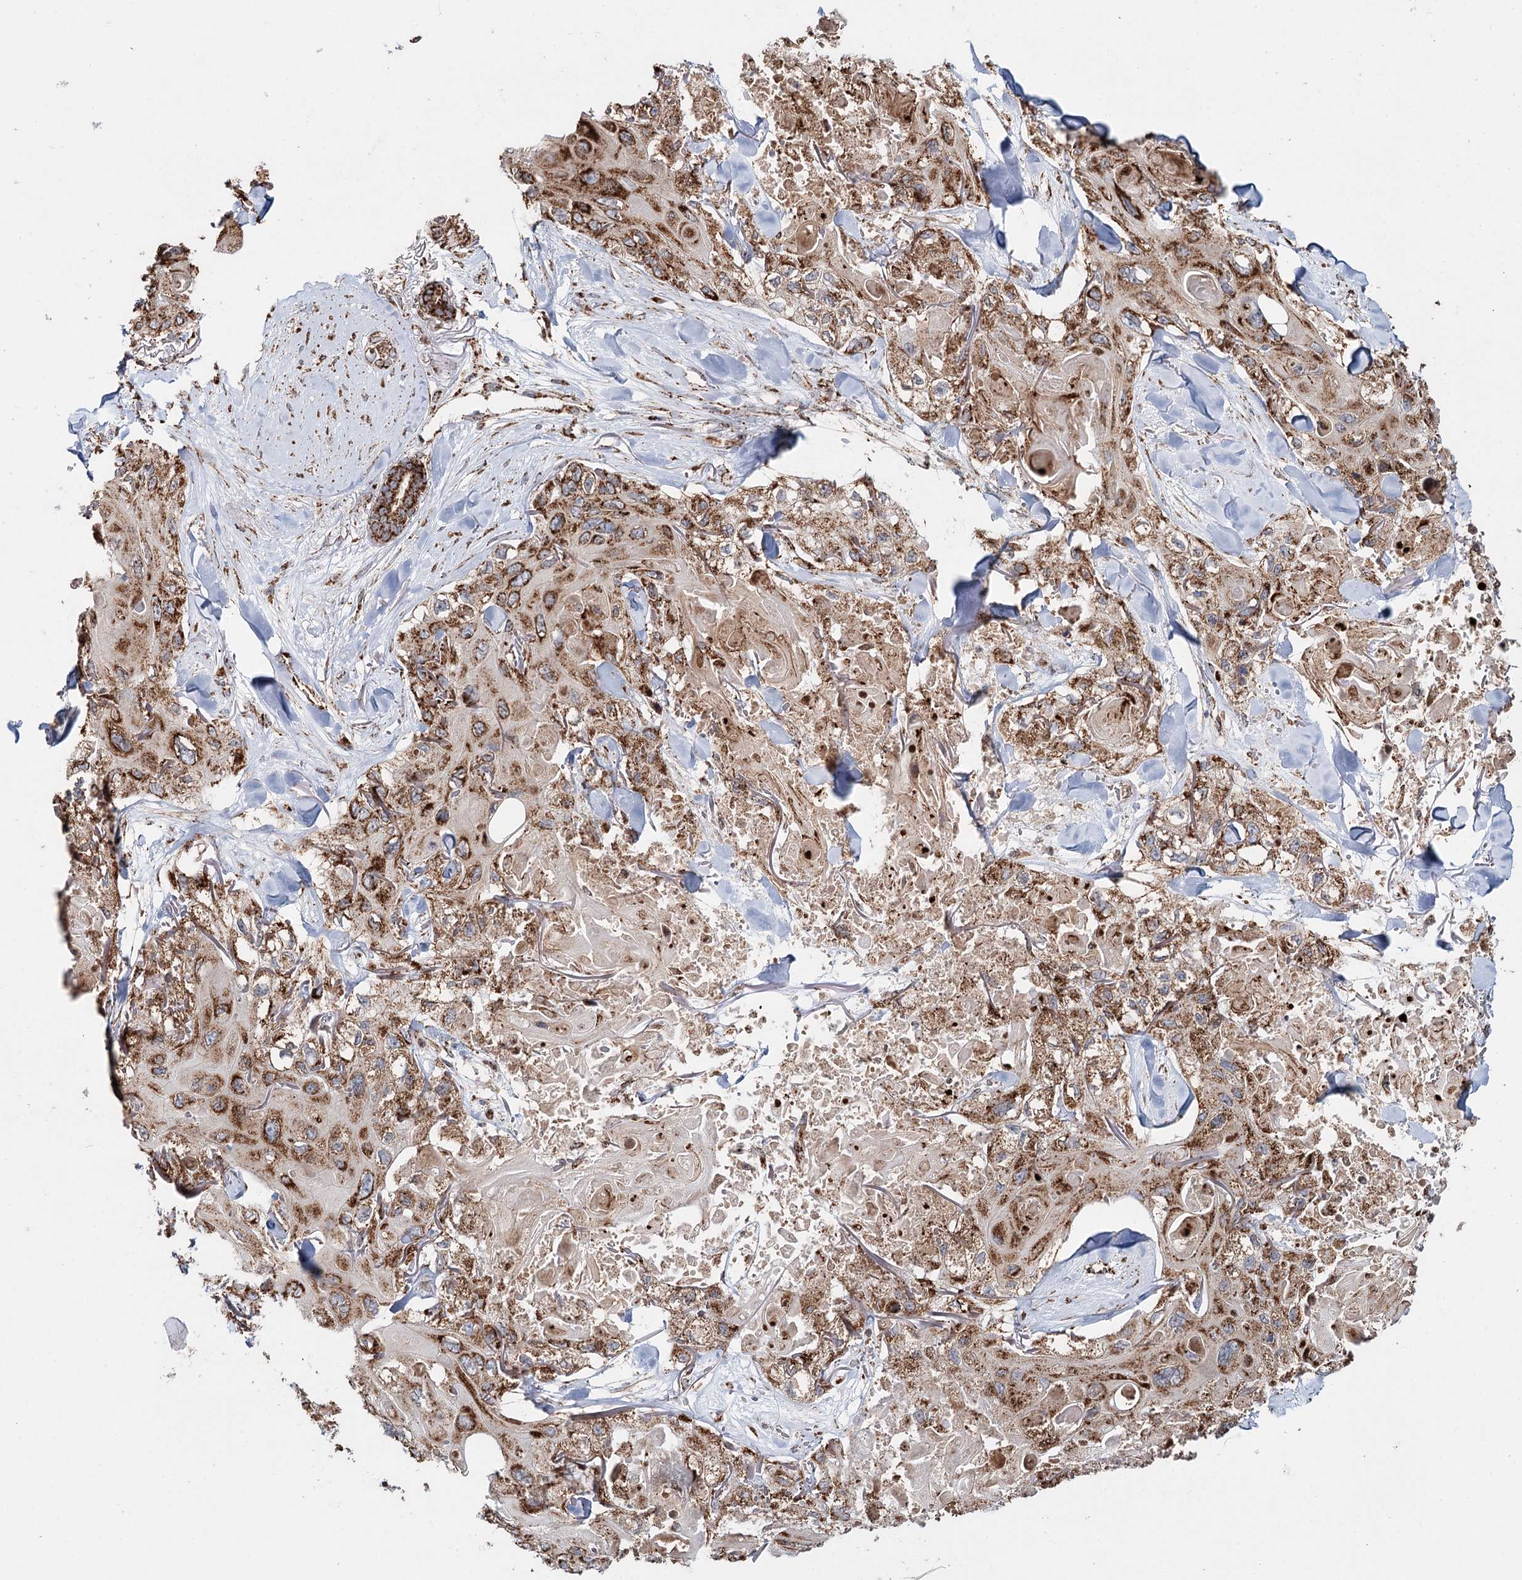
{"staining": {"intensity": "moderate", "quantity": ">75%", "location": "cytoplasmic/membranous"}, "tissue": "skin cancer", "cell_type": "Tumor cells", "image_type": "cancer", "snomed": [{"axis": "morphology", "description": "Normal tissue, NOS"}, {"axis": "morphology", "description": "Squamous cell carcinoma, NOS"}, {"axis": "topography", "description": "Skin"}], "caption": "This micrograph reveals squamous cell carcinoma (skin) stained with IHC to label a protein in brown. The cytoplasmic/membranous of tumor cells show moderate positivity for the protein. Nuclei are counter-stained blue.", "gene": "APH1A", "patient": {"sex": "male", "age": 72}}